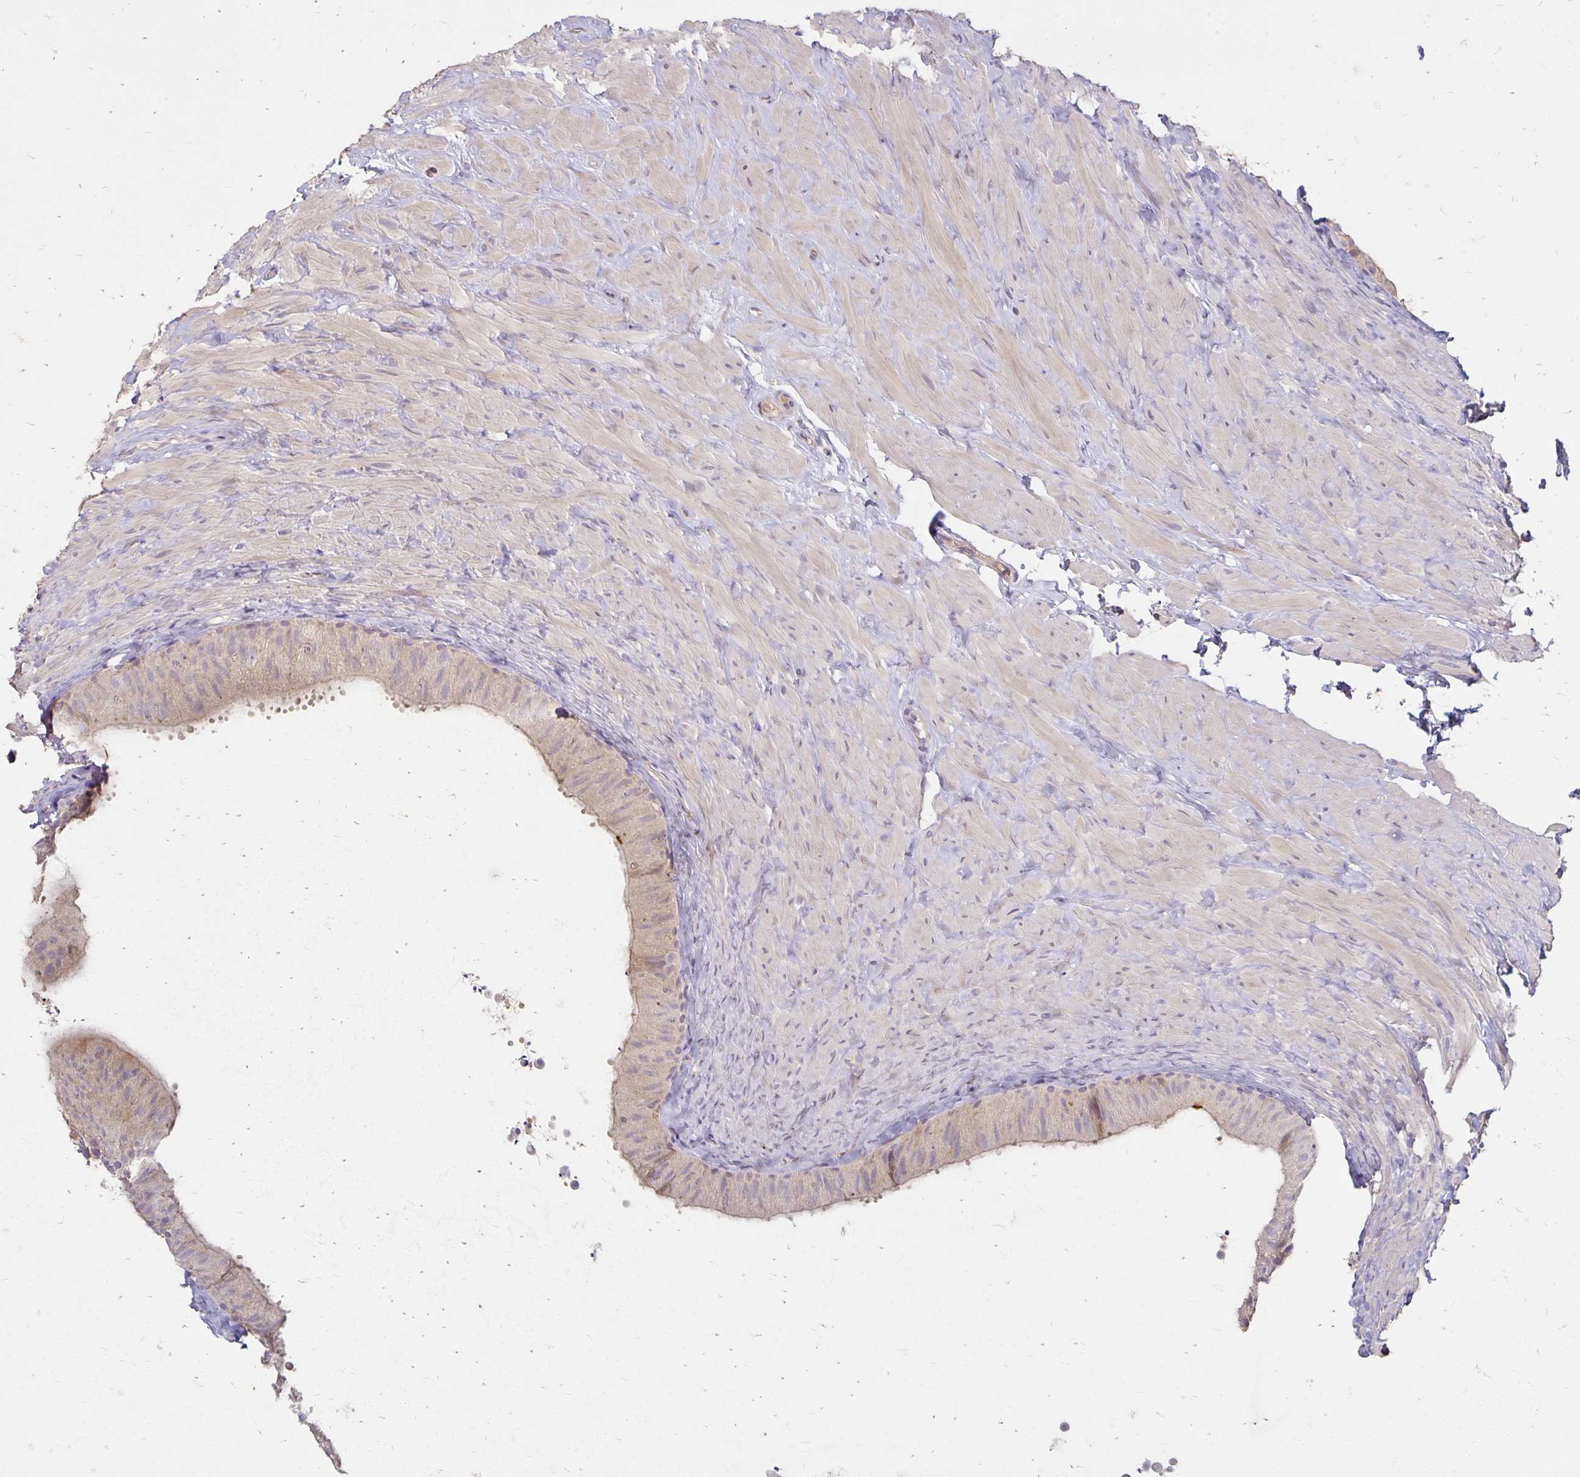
{"staining": {"intensity": "moderate", "quantity": "<25%", "location": "cytoplasmic/membranous"}, "tissue": "epididymis", "cell_type": "Glandular cells", "image_type": "normal", "snomed": [{"axis": "morphology", "description": "Normal tissue, NOS"}, {"axis": "topography", "description": "Epididymis, spermatic cord, NOS"}, {"axis": "topography", "description": "Epididymis"}], "caption": "Immunohistochemistry (IHC) (DAB (3,3'-diaminobenzidine)) staining of unremarkable human epididymis displays moderate cytoplasmic/membranous protein staining in about <25% of glandular cells. Nuclei are stained in blue.", "gene": "CST6", "patient": {"sex": "male", "age": 31}}